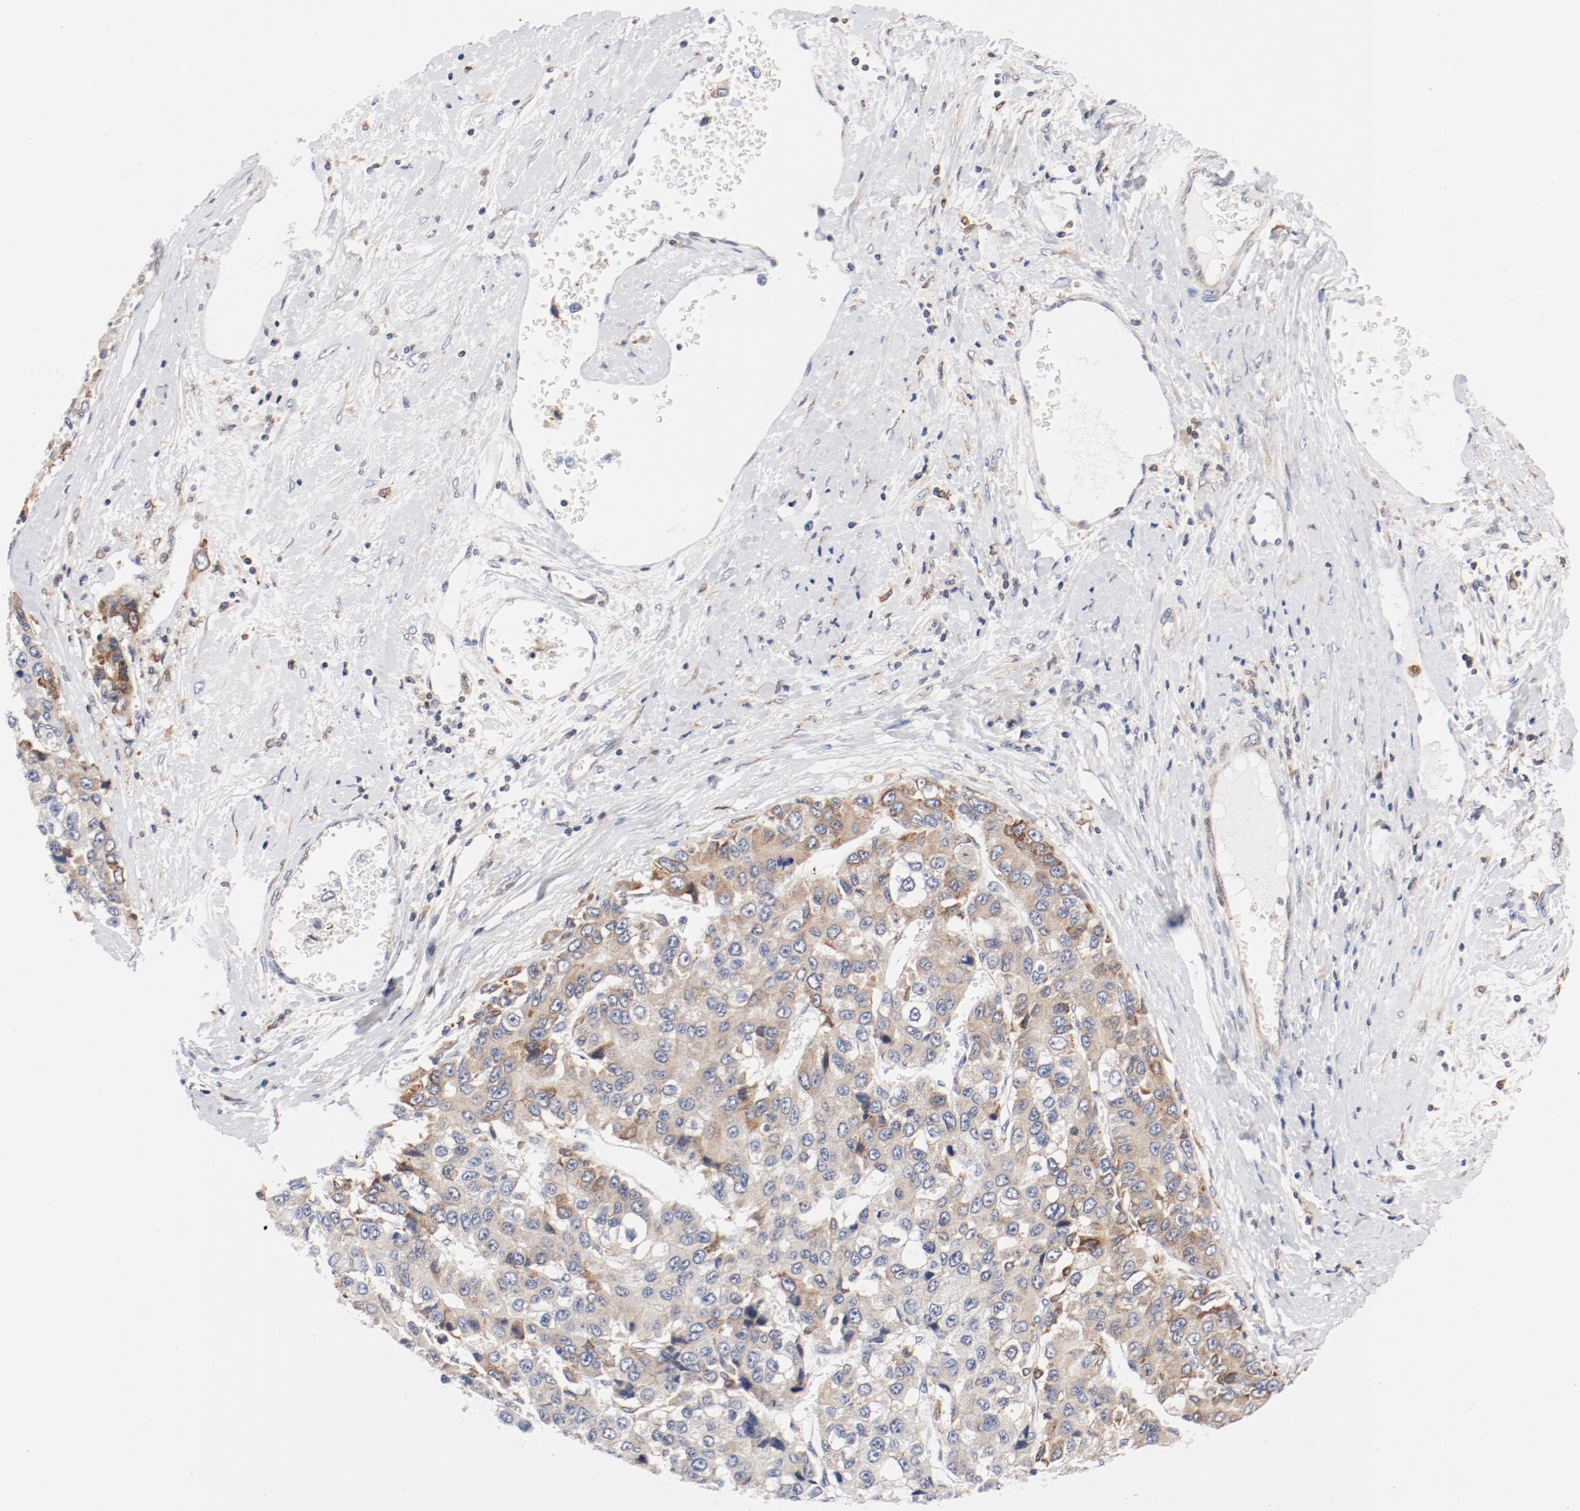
{"staining": {"intensity": "moderate", "quantity": ">75%", "location": "cytoplasmic/membranous"}, "tissue": "liver cancer", "cell_type": "Tumor cells", "image_type": "cancer", "snomed": [{"axis": "morphology", "description": "Carcinoma, Hepatocellular, NOS"}, {"axis": "topography", "description": "Liver"}], "caption": "Protein staining of liver cancer tissue shows moderate cytoplasmic/membranous staining in approximately >75% of tumor cells.", "gene": "PDPK1", "patient": {"sex": "female", "age": 66}}